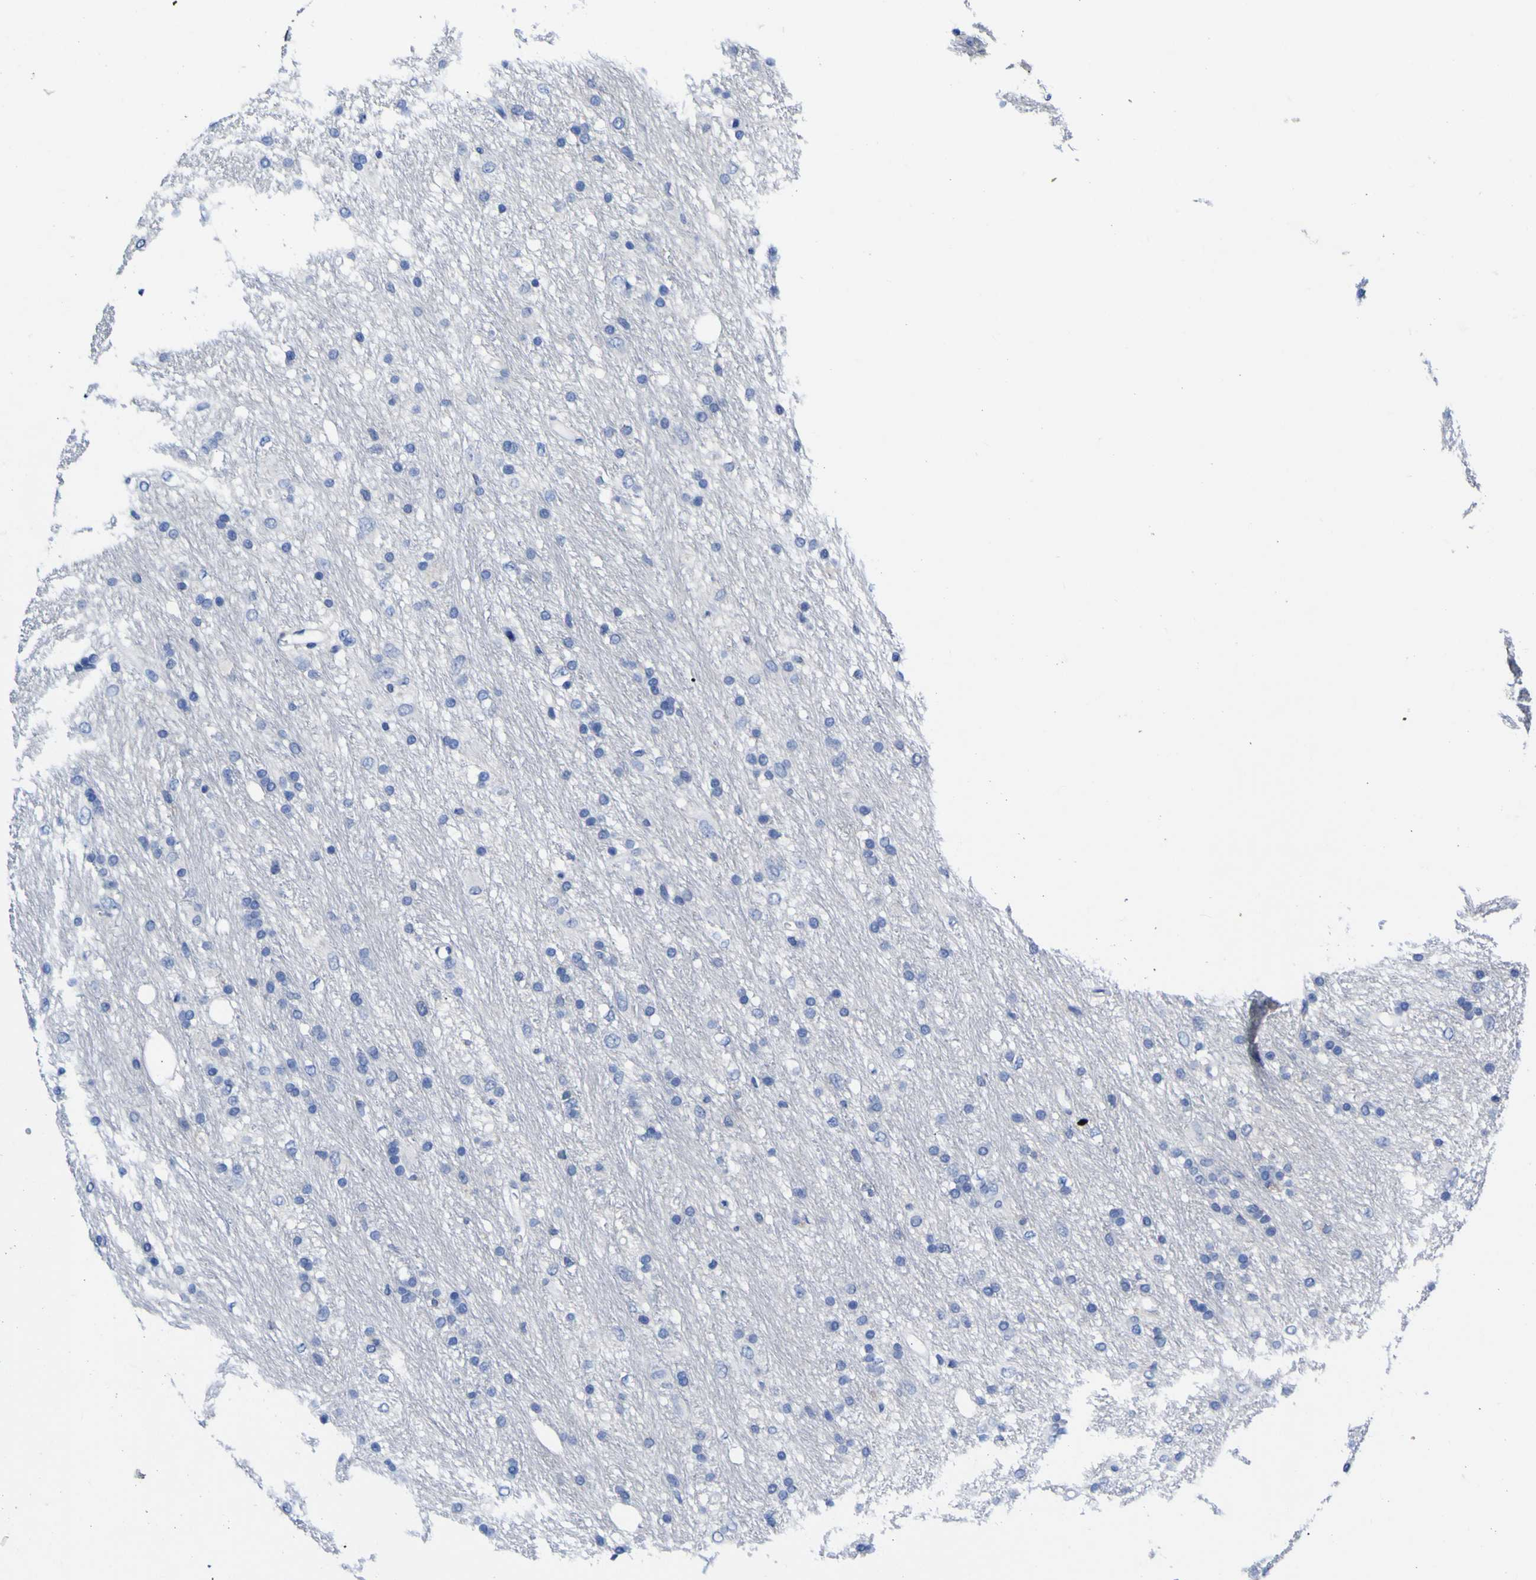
{"staining": {"intensity": "negative", "quantity": "none", "location": "none"}, "tissue": "glioma", "cell_type": "Tumor cells", "image_type": "cancer", "snomed": [{"axis": "morphology", "description": "Glioma, malignant, Low grade"}, {"axis": "topography", "description": "Brain"}], "caption": "DAB immunohistochemical staining of human glioma demonstrates no significant staining in tumor cells.", "gene": "CASP6", "patient": {"sex": "male", "age": 77}}